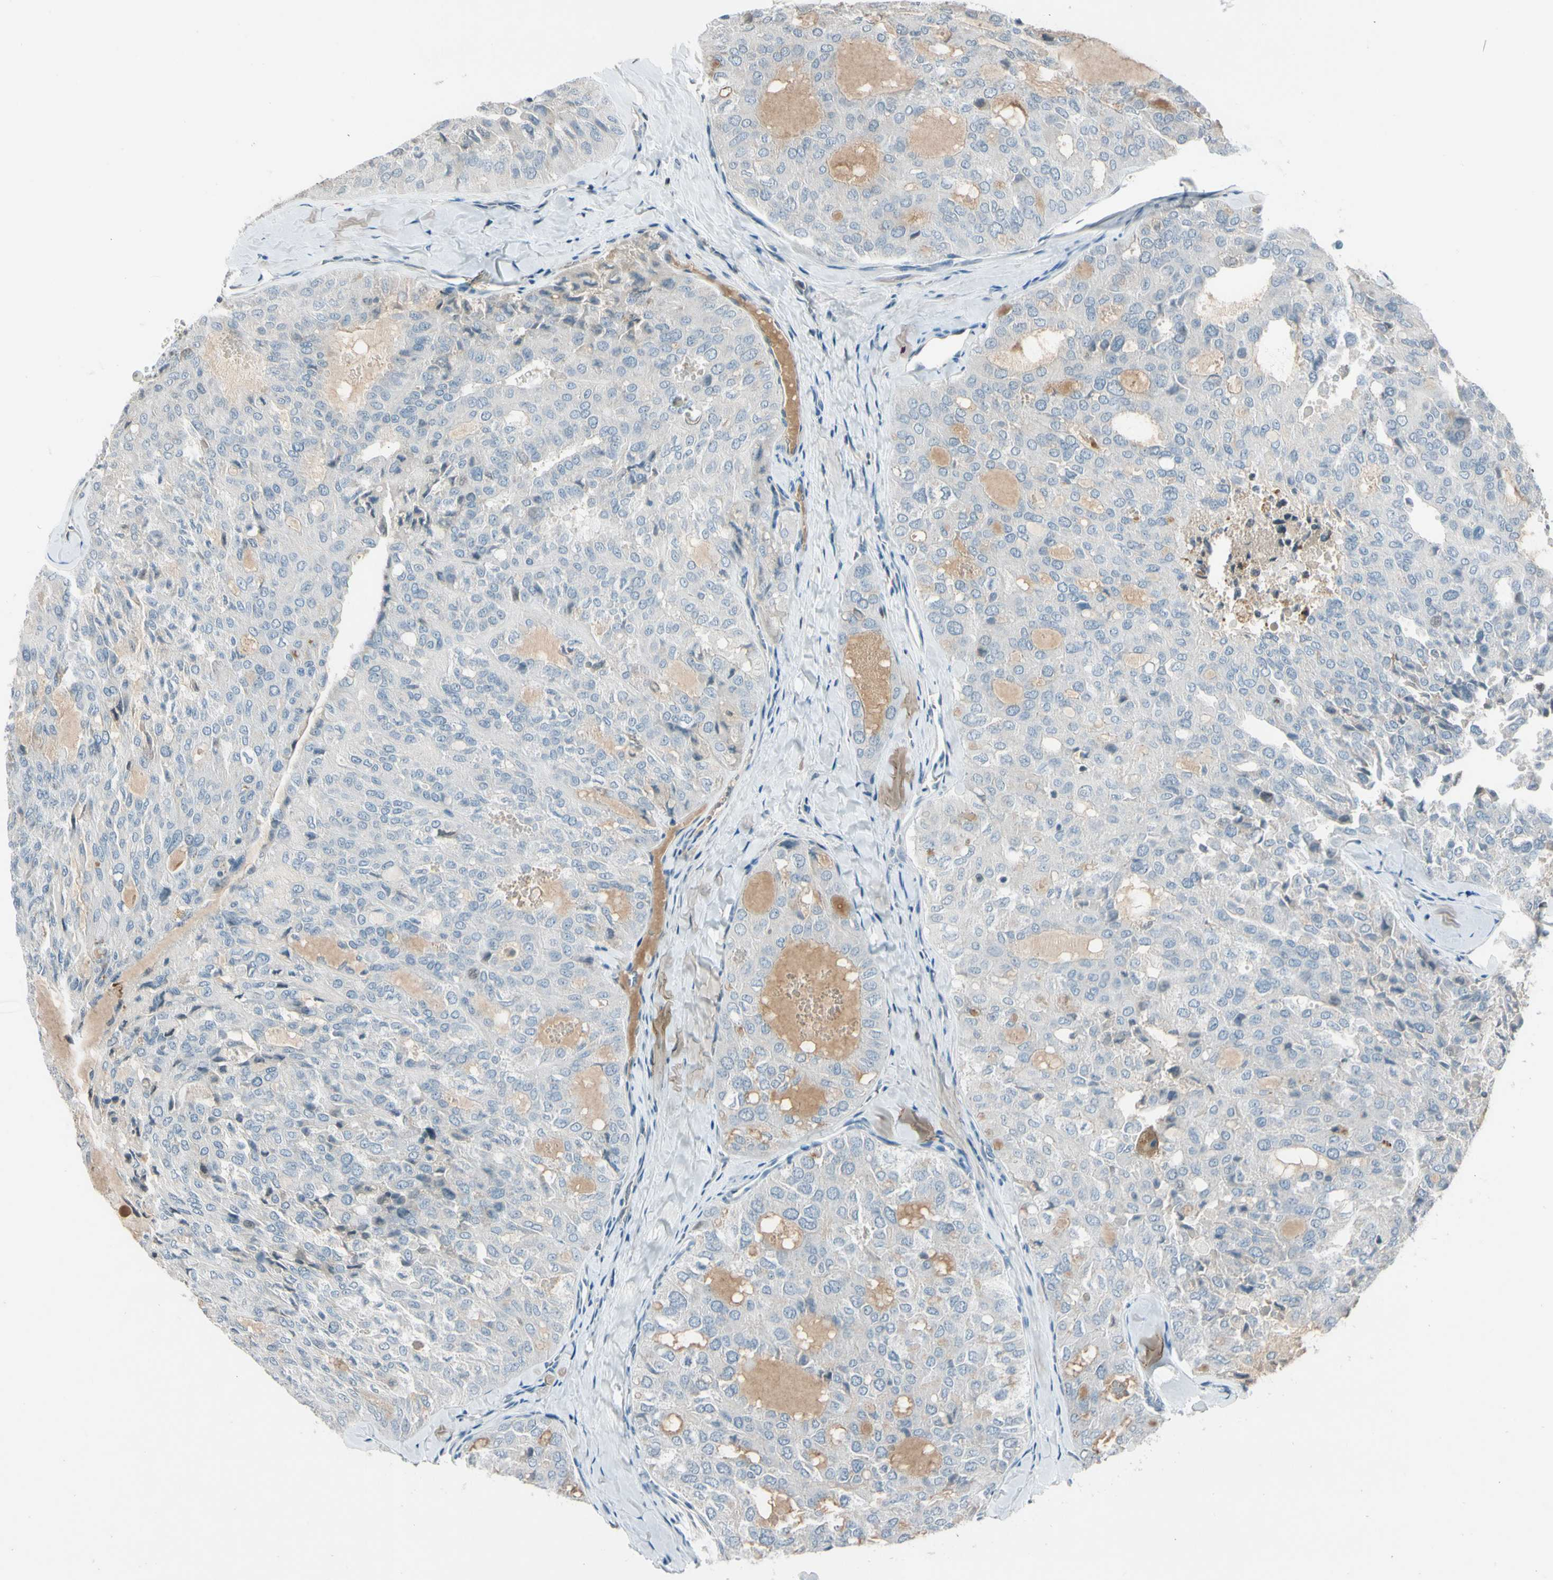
{"staining": {"intensity": "negative", "quantity": "none", "location": "none"}, "tissue": "thyroid cancer", "cell_type": "Tumor cells", "image_type": "cancer", "snomed": [{"axis": "morphology", "description": "Follicular adenoma carcinoma, NOS"}, {"axis": "topography", "description": "Thyroid gland"}], "caption": "This is a micrograph of immunohistochemistry staining of thyroid cancer, which shows no staining in tumor cells.", "gene": "PDPN", "patient": {"sex": "male", "age": 75}}